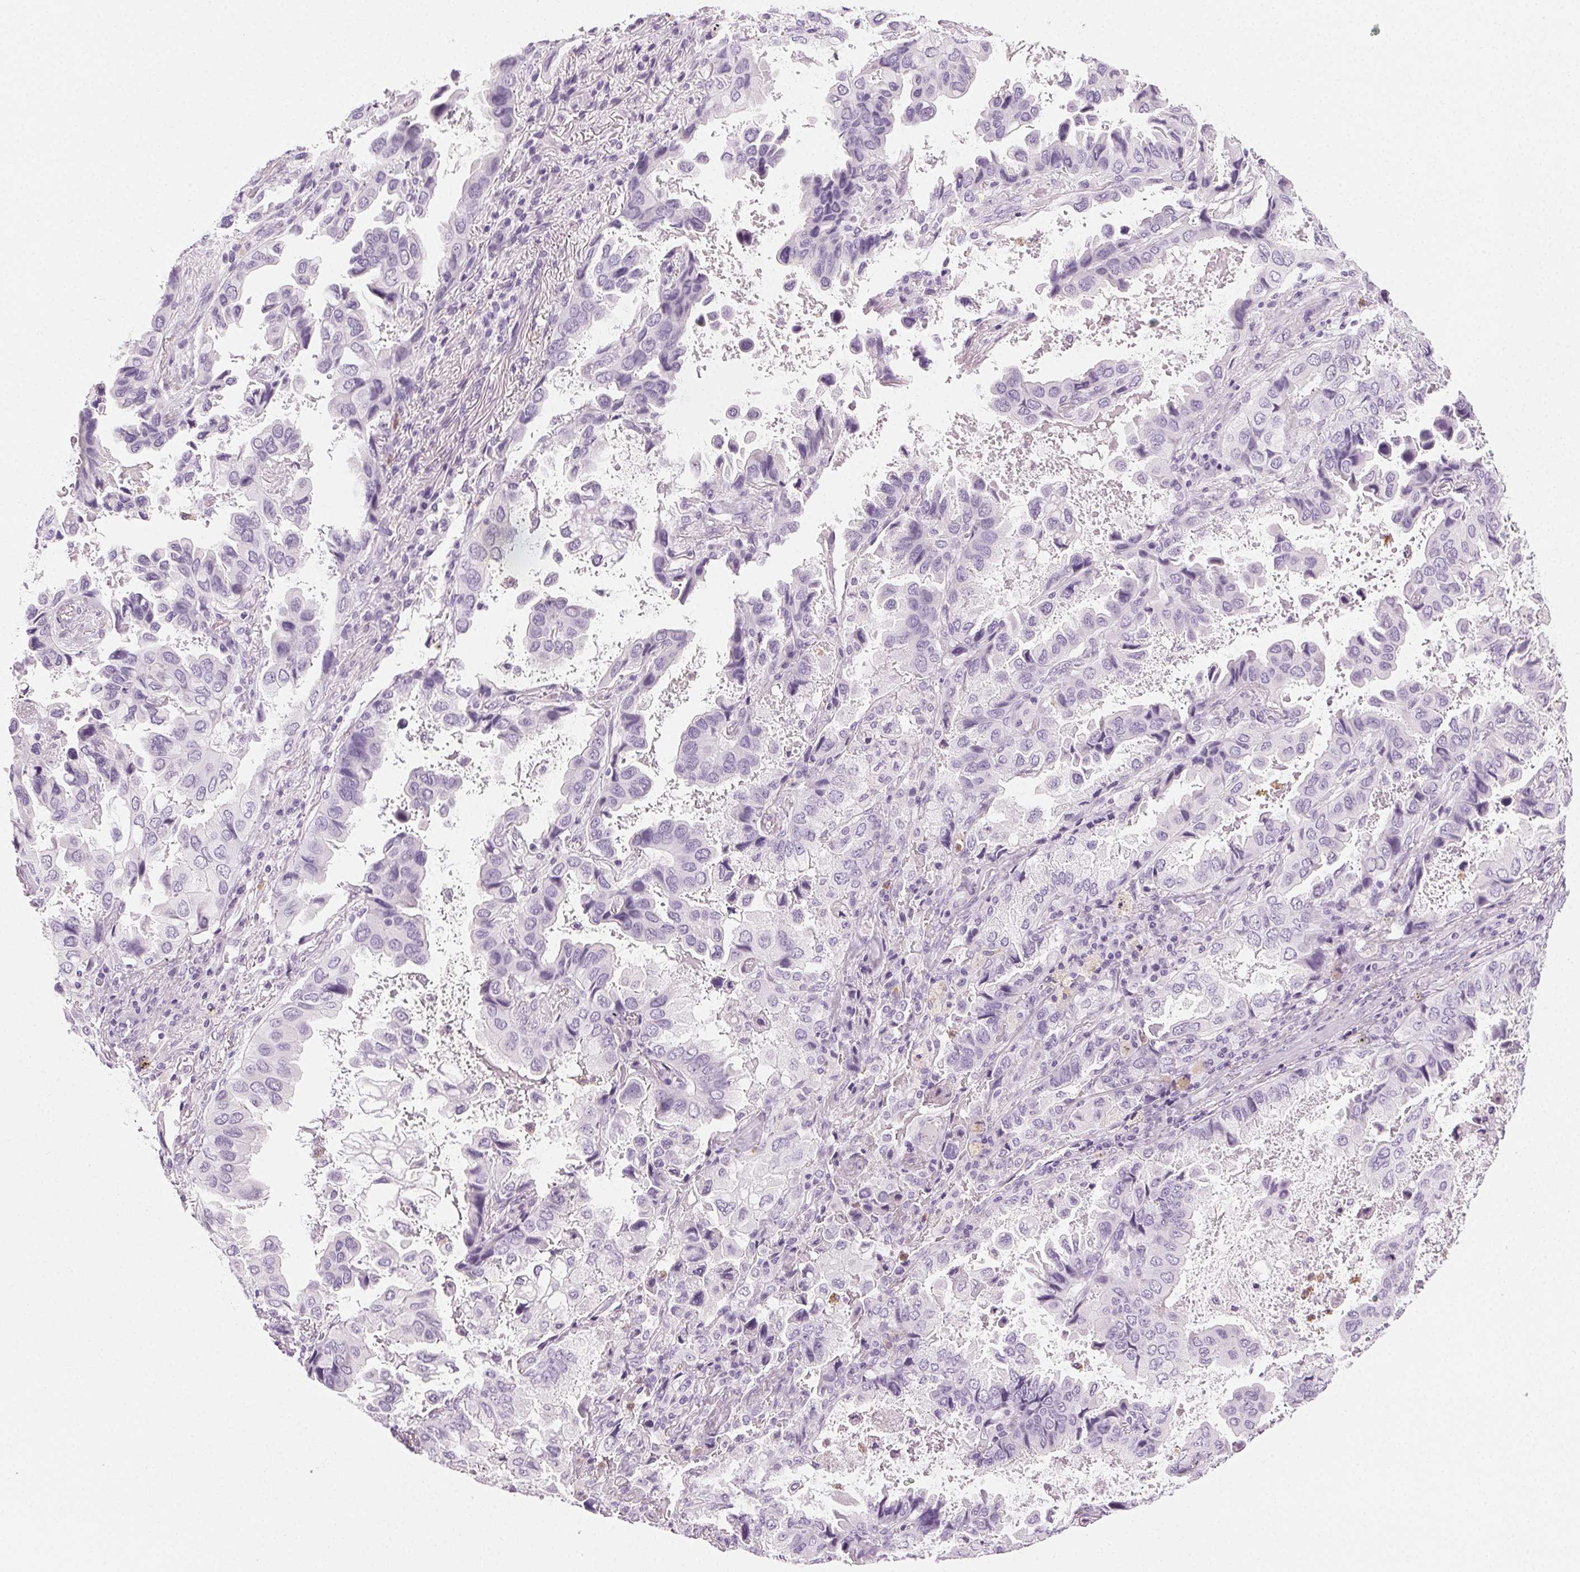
{"staining": {"intensity": "negative", "quantity": "none", "location": "none"}, "tissue": "lung cancer", "cell_type": "Tumor cells", "image_type": "cancer", "snomed": [{"axis": "morphology", "description": "Aneuploidy"}, {"axis": "morphology", "description": "Adenocarcinoma, NOS"}, {"axis": "morphology", "description": "Adenocarcinoma, metastatic, NOS"}, {"axis": "topography", "description": "Lymph node"}, {"axis": "topography", "description": "Lung"}], "caption": "Immunohistochemistry (IHC) of human adenocarcinoma (lung) exhibits no staining in tumor cells.", "gene": "MPO", "patient": {"sex": "female", "age": 48}}